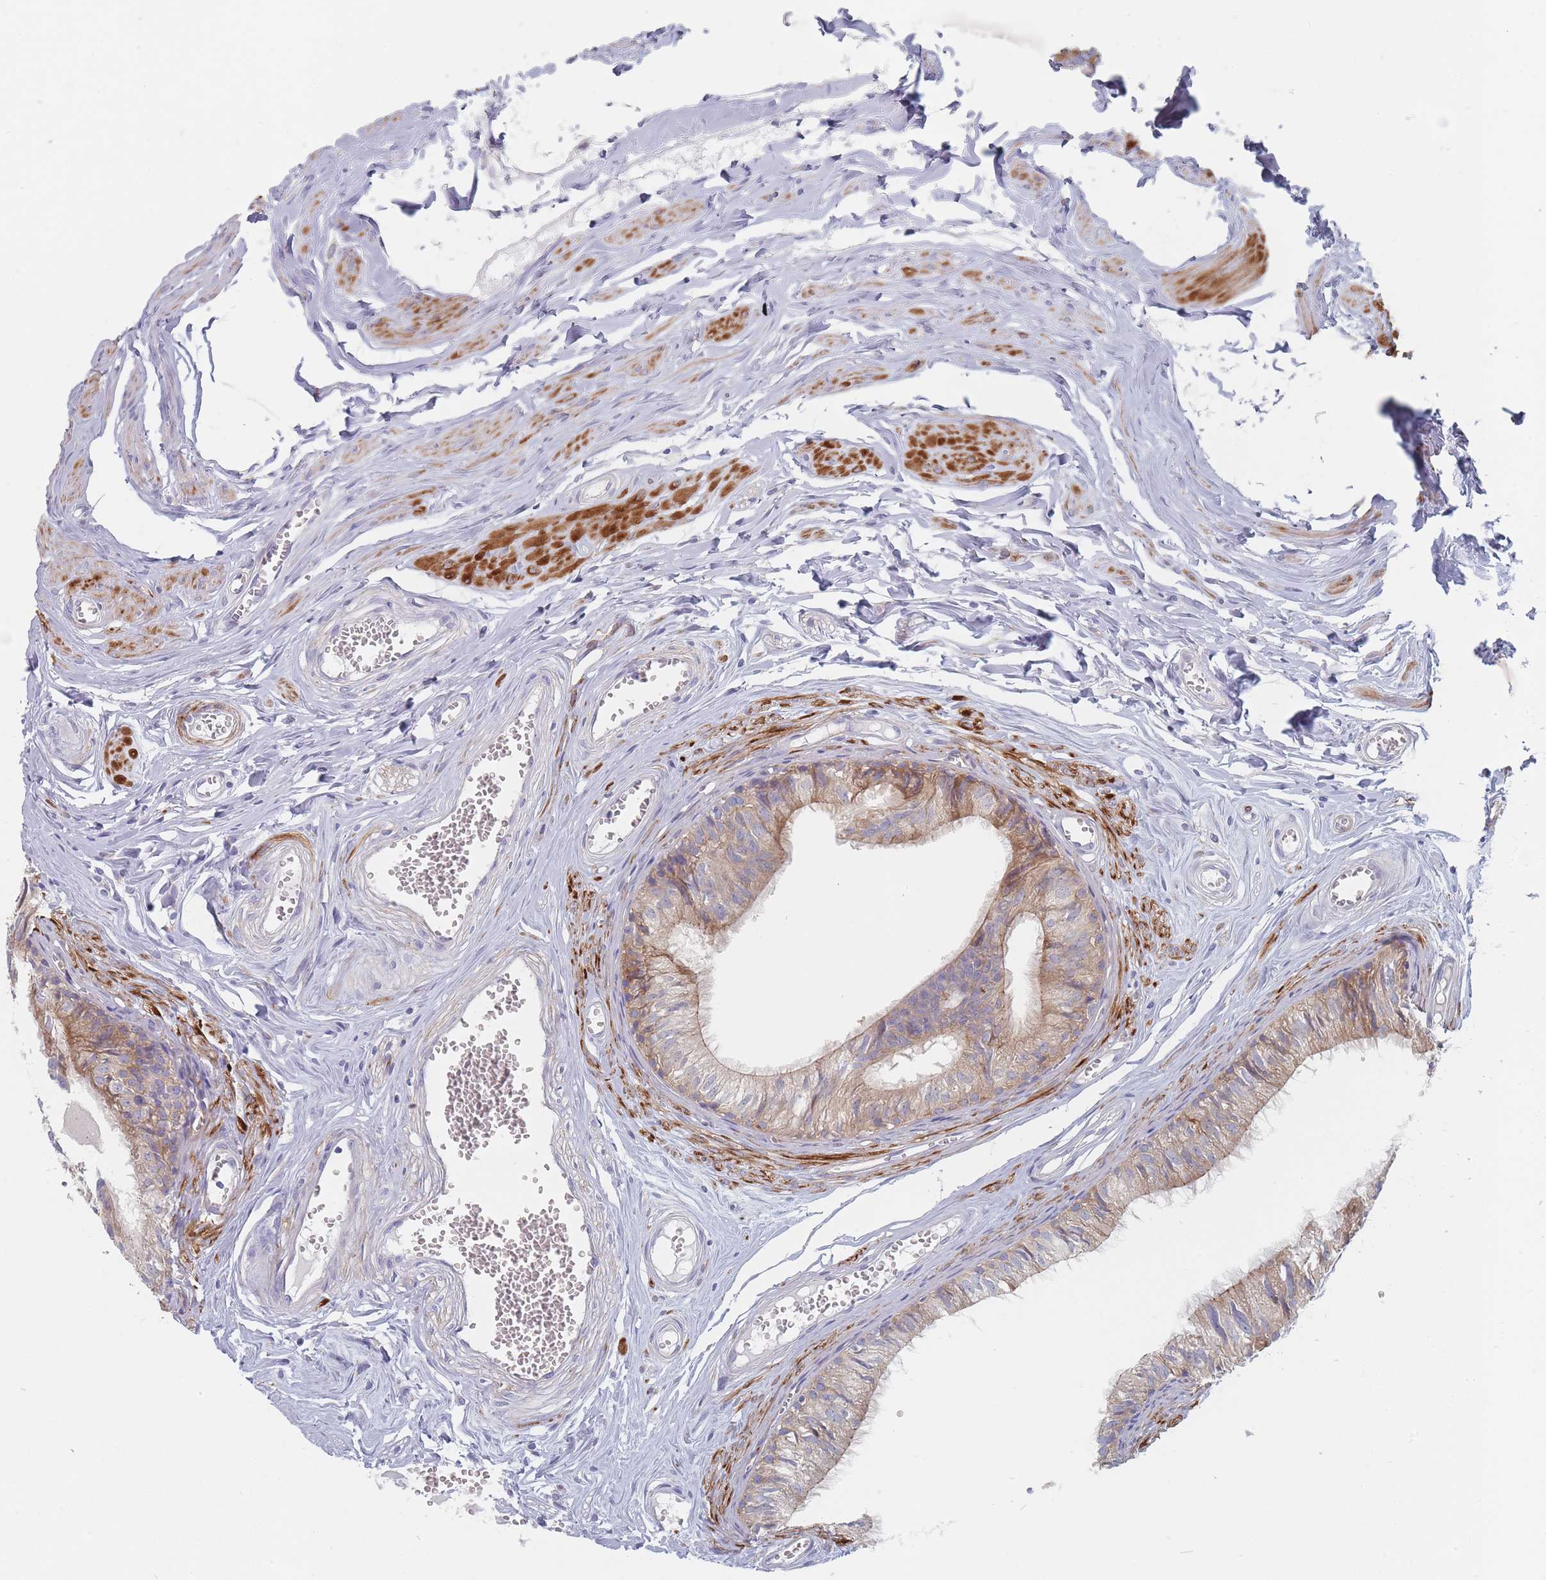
{"staining": {"intensity": "moderate", "quantity": "25%-75%", "location": "cytoplasmic/membranous"}, "tissue": "epididymis", "cell_type": "Glandular cells", "image_type": "normal", "snomed": [{"axis": "morphology", "description": "Normal tissue, NOS"}, {"axis": "topography", "description": "Epididymis"}], "caption": "Human epididymis stained with a brown dye demonstrates moderate cytoplasmic/membranous positive expression in approximately 25%-75% of glandular cells.", "gene": "ERBIN", "patient": {"sex": "male", "age": 36}}